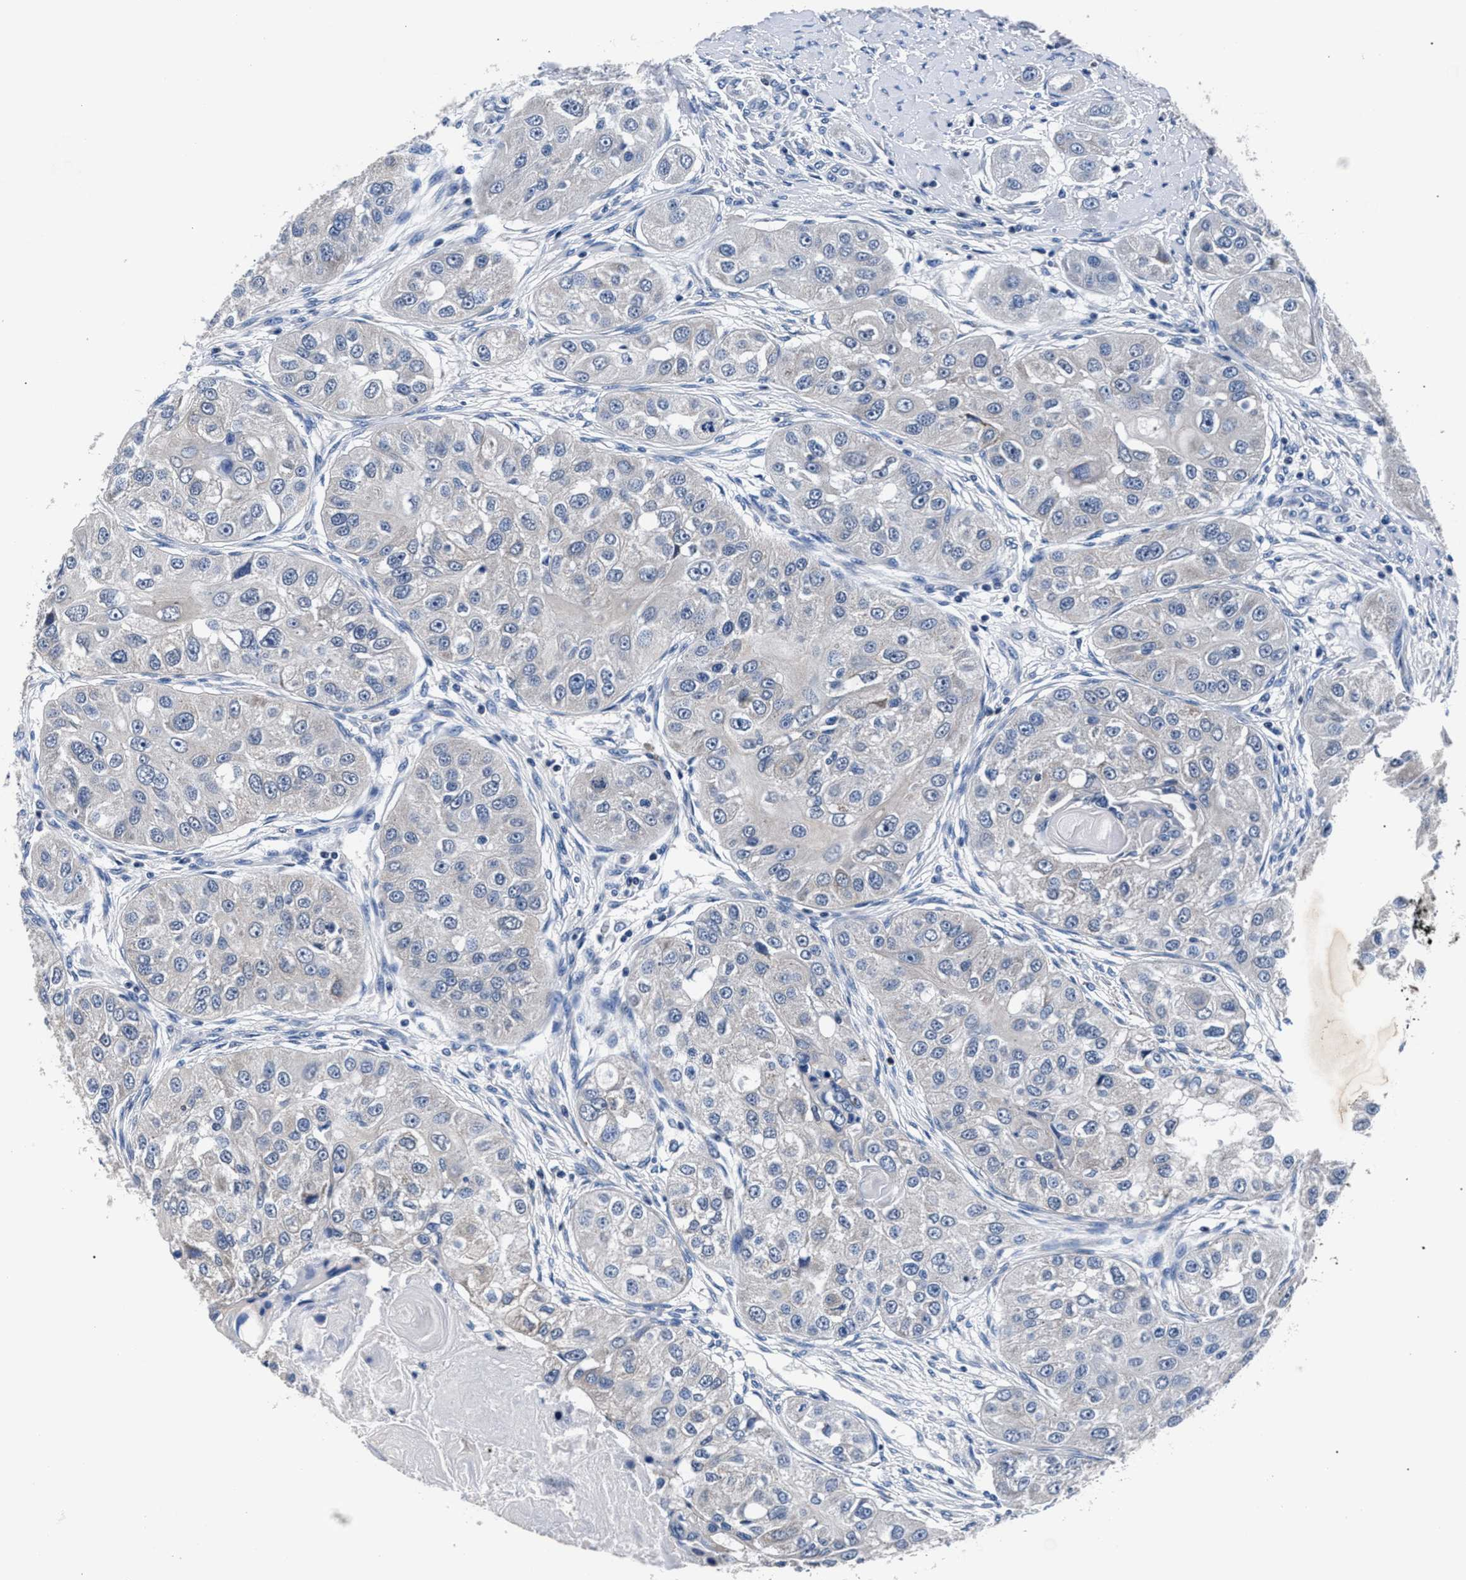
{"staining": {"intensity": "negative", "quantity": "none", "location": "none"}, "tissue": "head and neck cancer", "cell_type": "Tumor cells", "image_type": "cancer", "snomed": [{"axis": "morphology", "description": "Normal tissue, NOS"}, {"axis": "morphology", "description": "Squamous cell carcinoma, NOS"}, {"axis": "topography", "description": "Skeletal muscle"}, {"axis": "topography", "description": "Head-Neck"}], "caption": "An immunohistochemistry histopathology image of squamous cell carcinoma (head and neck) is shown. There is no staining in tumor cells of squamous cell carcinoma (head and neck).", "gene": "PHF24", "patient": {"sex": "male", "age": 51}}